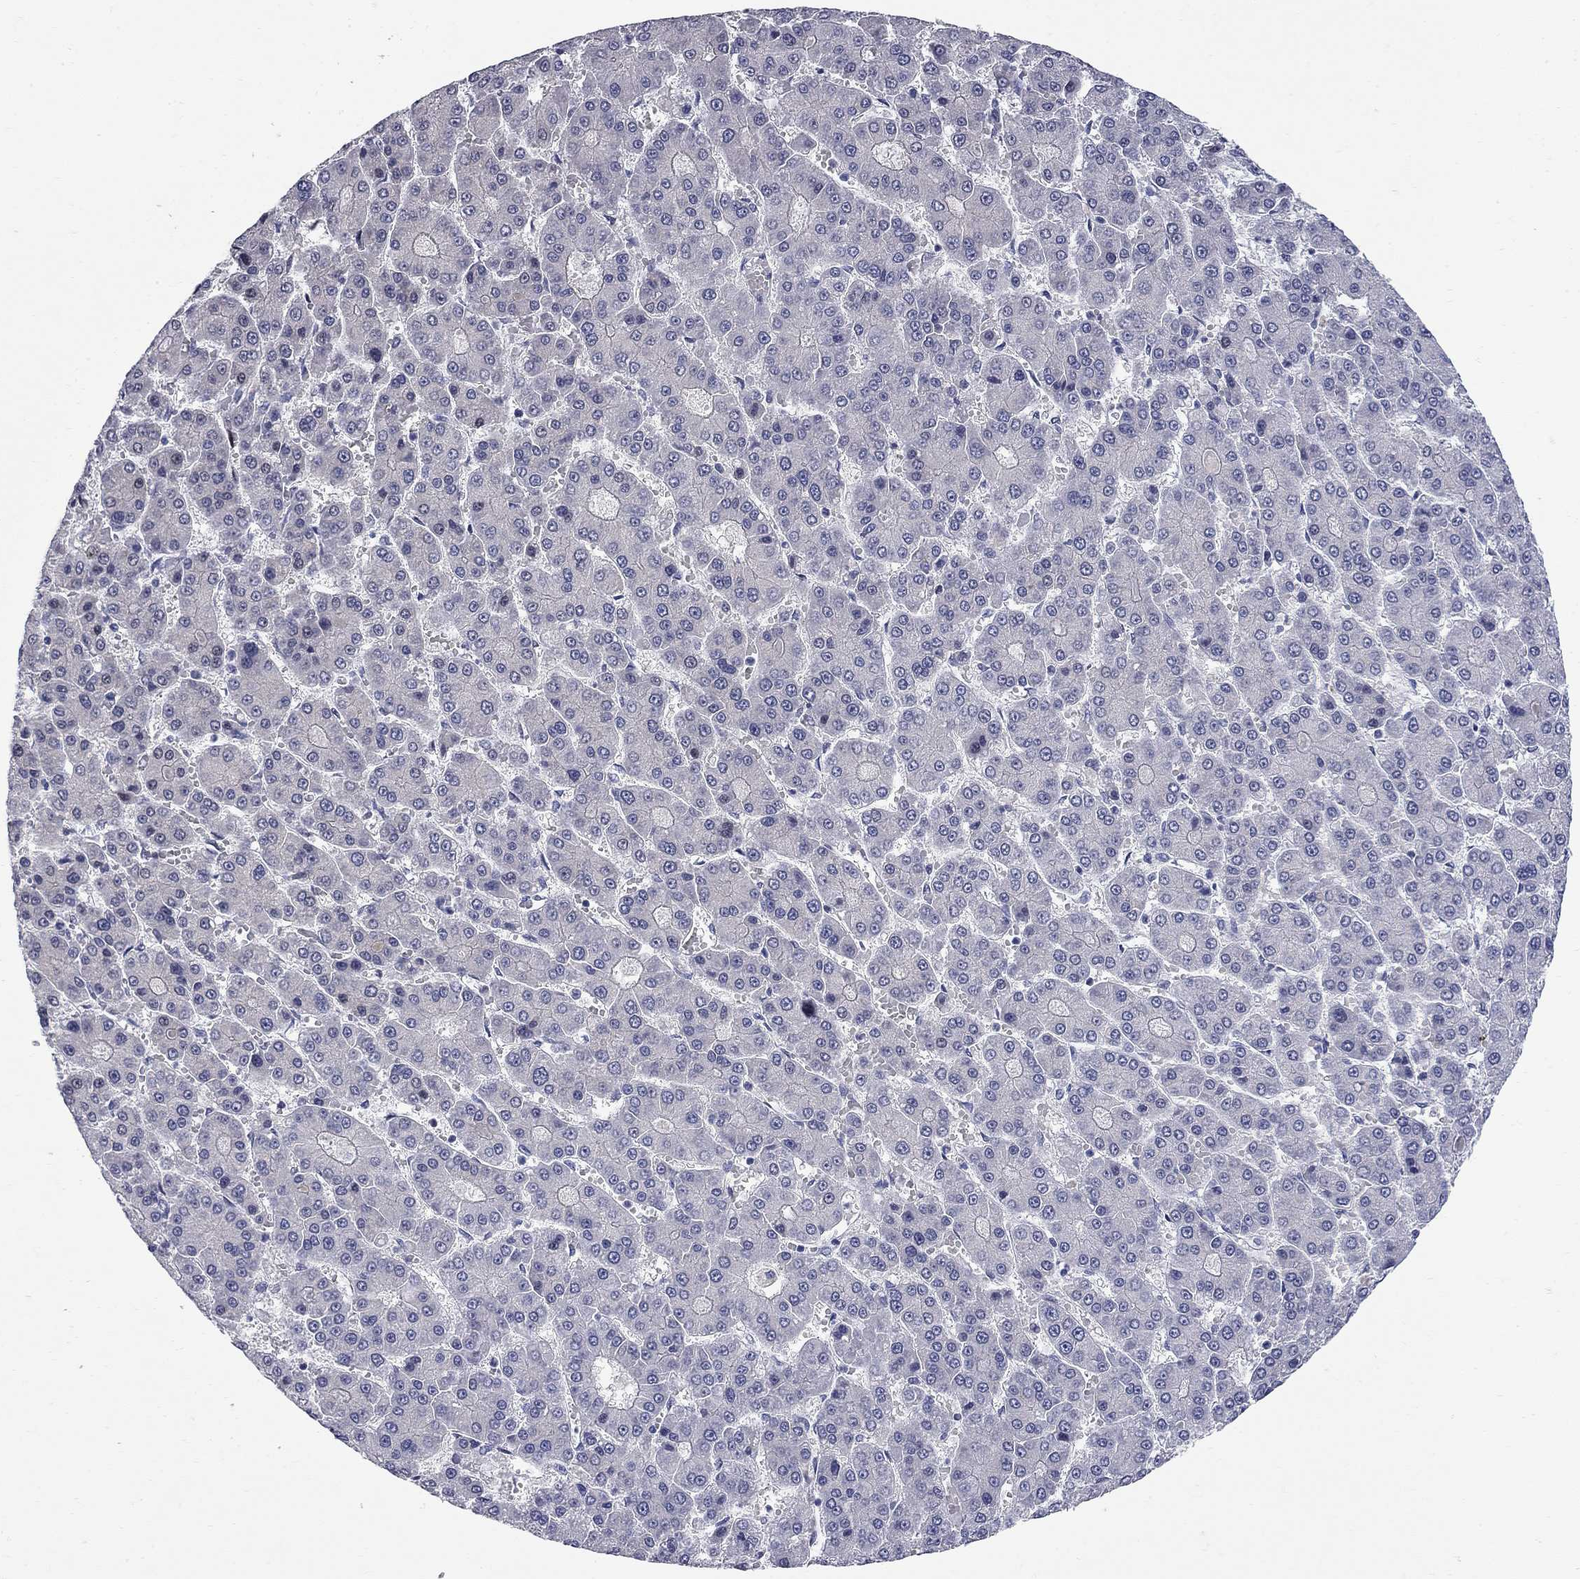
{"staining": {"intensity": "negative", "quantity": "none", "location": "none"}, "tissue": "liver cancer", "cell_type": "Tumor cells", "image_type": "cancer", "snomed": [{"axis": "morphology", "description": "Carcinoma, Hepatocellular, NOS"}, {"axis": "topography", "description": "Liver"}], "caption": "Immunohistochemistry of human liver hepatocellular carcinoma shows no expression in tumor cells.", "gene": "GALNT8", "patient": {"sex": "male", "age": 70}}